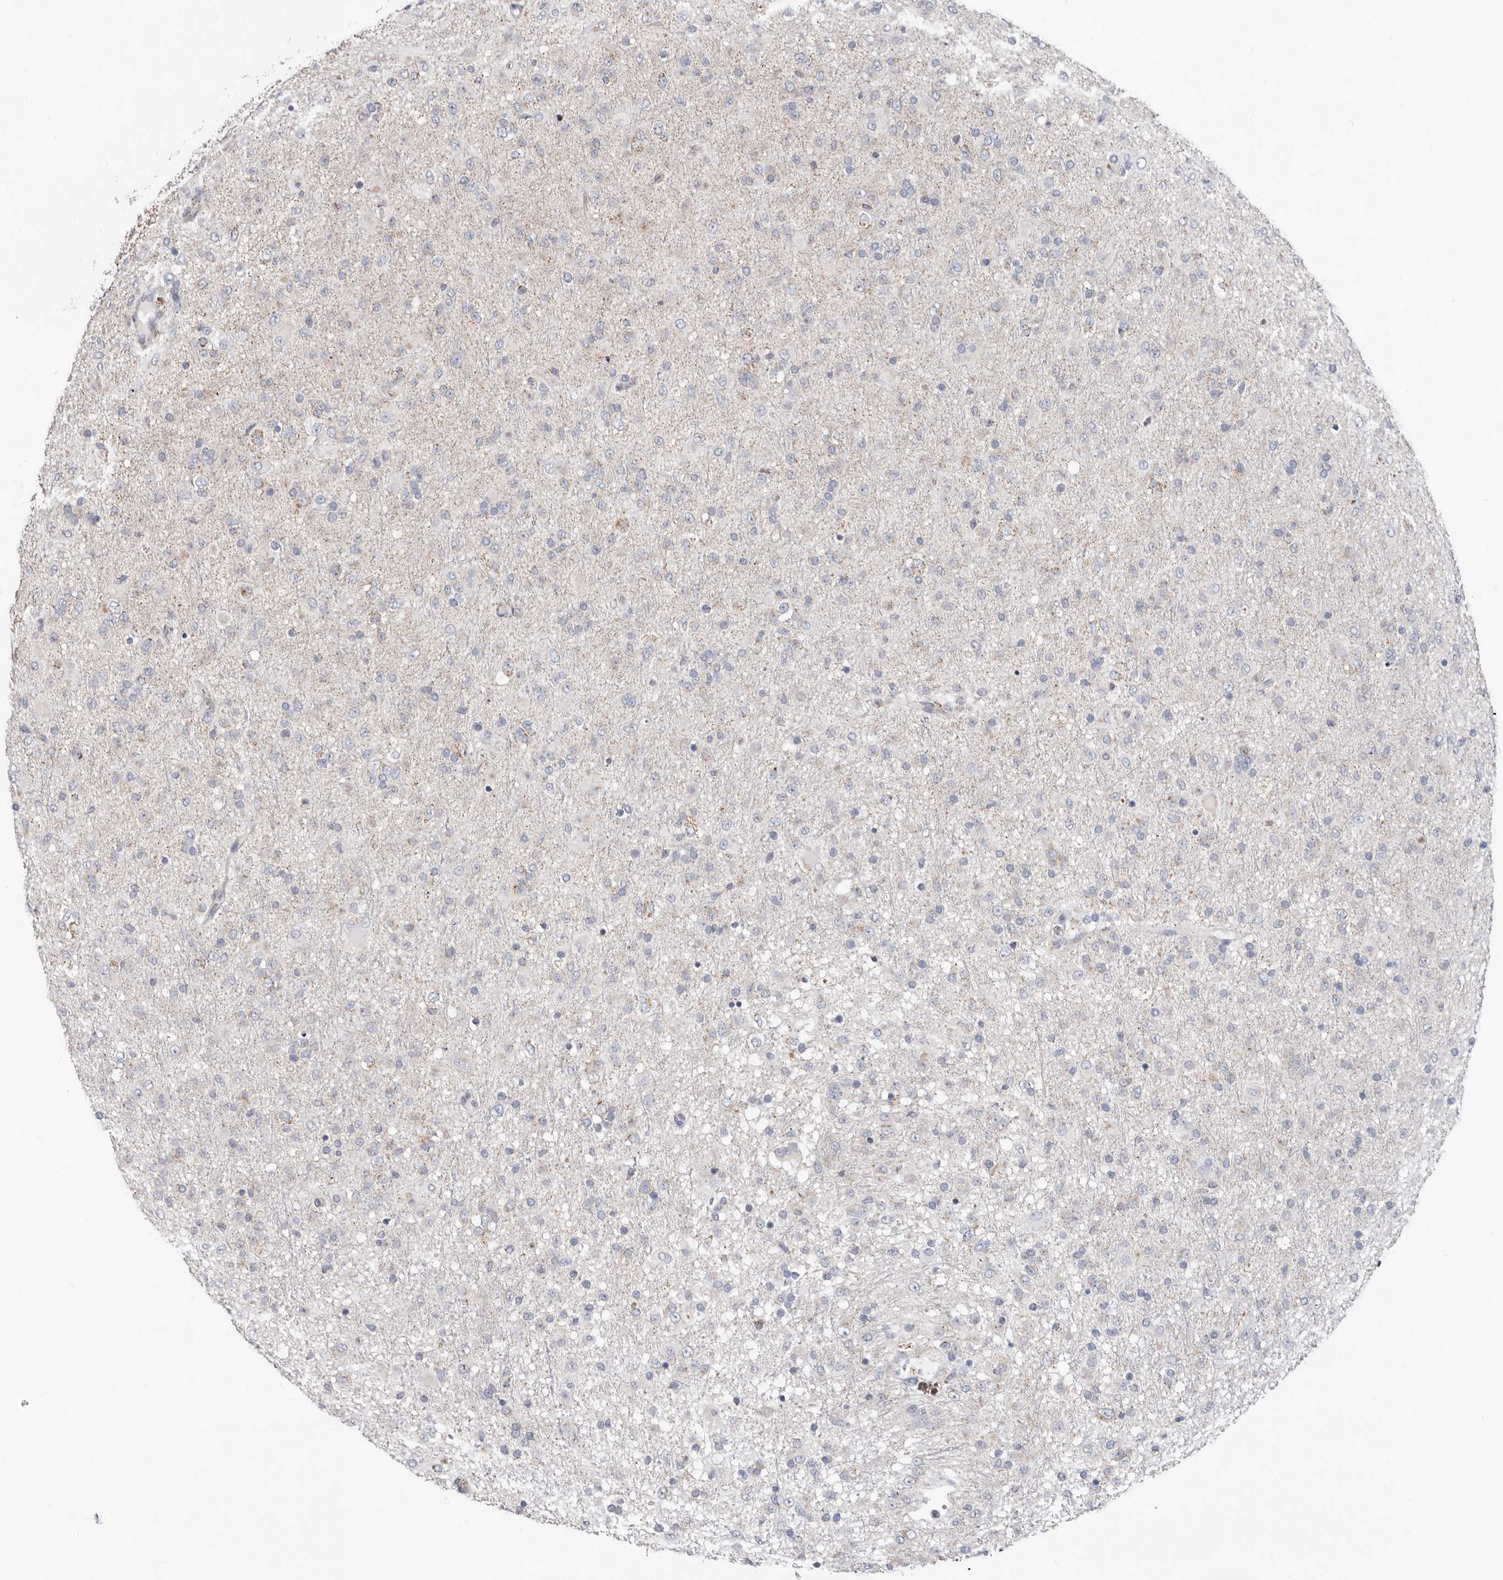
{"staining": {"intensity": "negative", "quantity": "none", "location": "none"}, "tissue": "glioma", "cell_type": "Tumor cells", "image_type": "cancer", "snomed": [{"axis": "morphology", "description": "Glioma, malignant, Low grade"}, {"axis": "topography", "description": "Brain"}], "caption": "Protein analysis of glioma demonstrates no significant expression in tumor cells. (DAB (3,3'-diaminobenzidine) immunohistochemistry (IHC) visualized using brightfield microscopy, high magnification).", "gene": "RSPO2", "patient": {"sex": "male", "age": 65}}